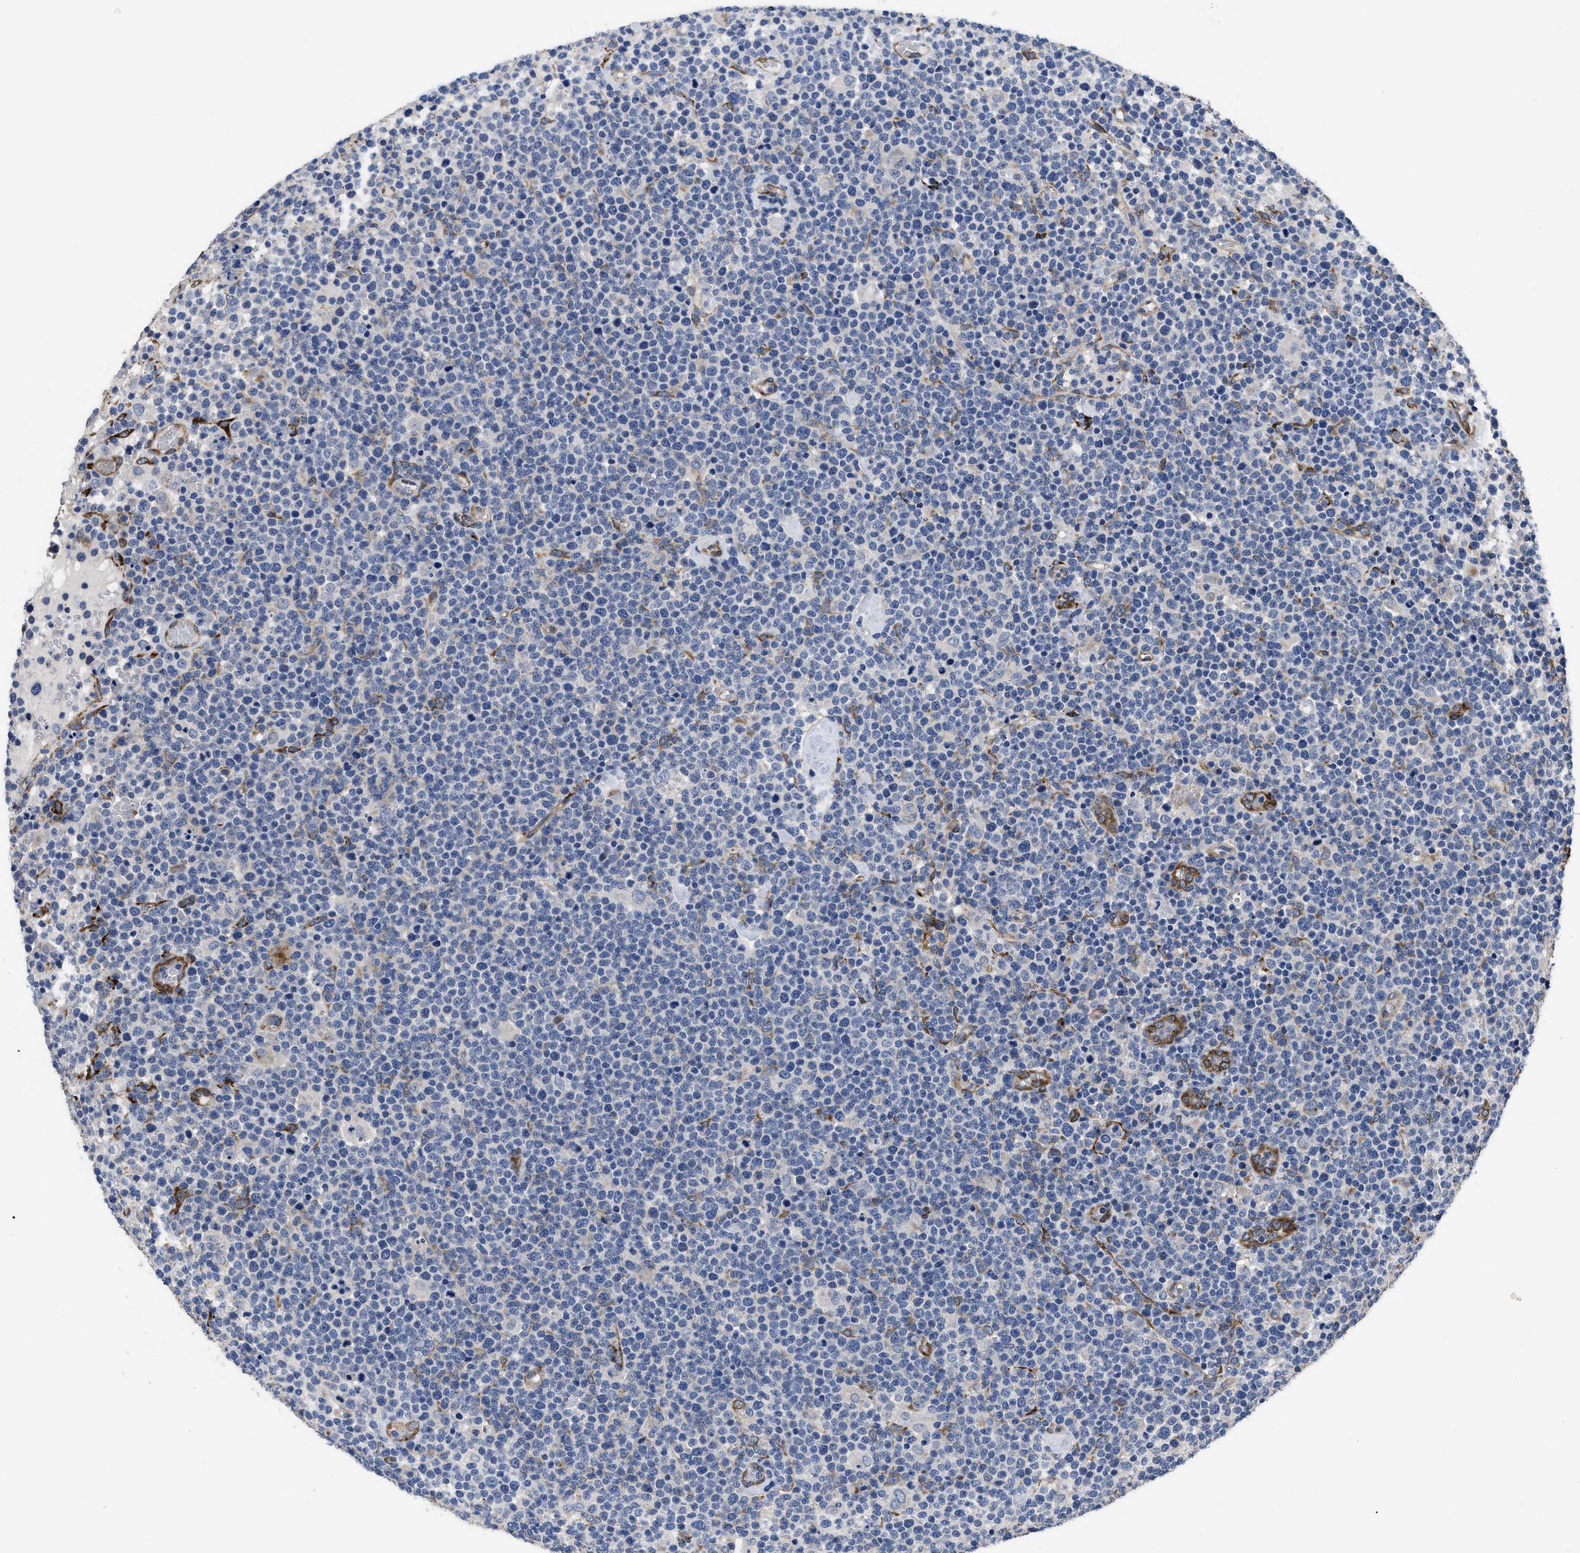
{"staining": {"intensity": "negative", "quantity": "none", "location": "none"}, "tissue": "lymphoma", "cell_type": "Tumor cells", "image_type": "cancer", "snomed": [{"axis": "morphology", "description": "Malignant lymphoma, non-Hodgkin's type, High grade"}, {"axis": "topography", "description": "Lymph node"}], "caption": "Lymphoma was stained to show a protein in brown. There is no significant expression in tumor cells. The staining is performed using DAB (3,3'-diaminobenzidine) brown chromogen with nuclei counter-stained in using hematoxylin.", "gene": "SQLE", "patient": {"sex": "male", "age": 61}}